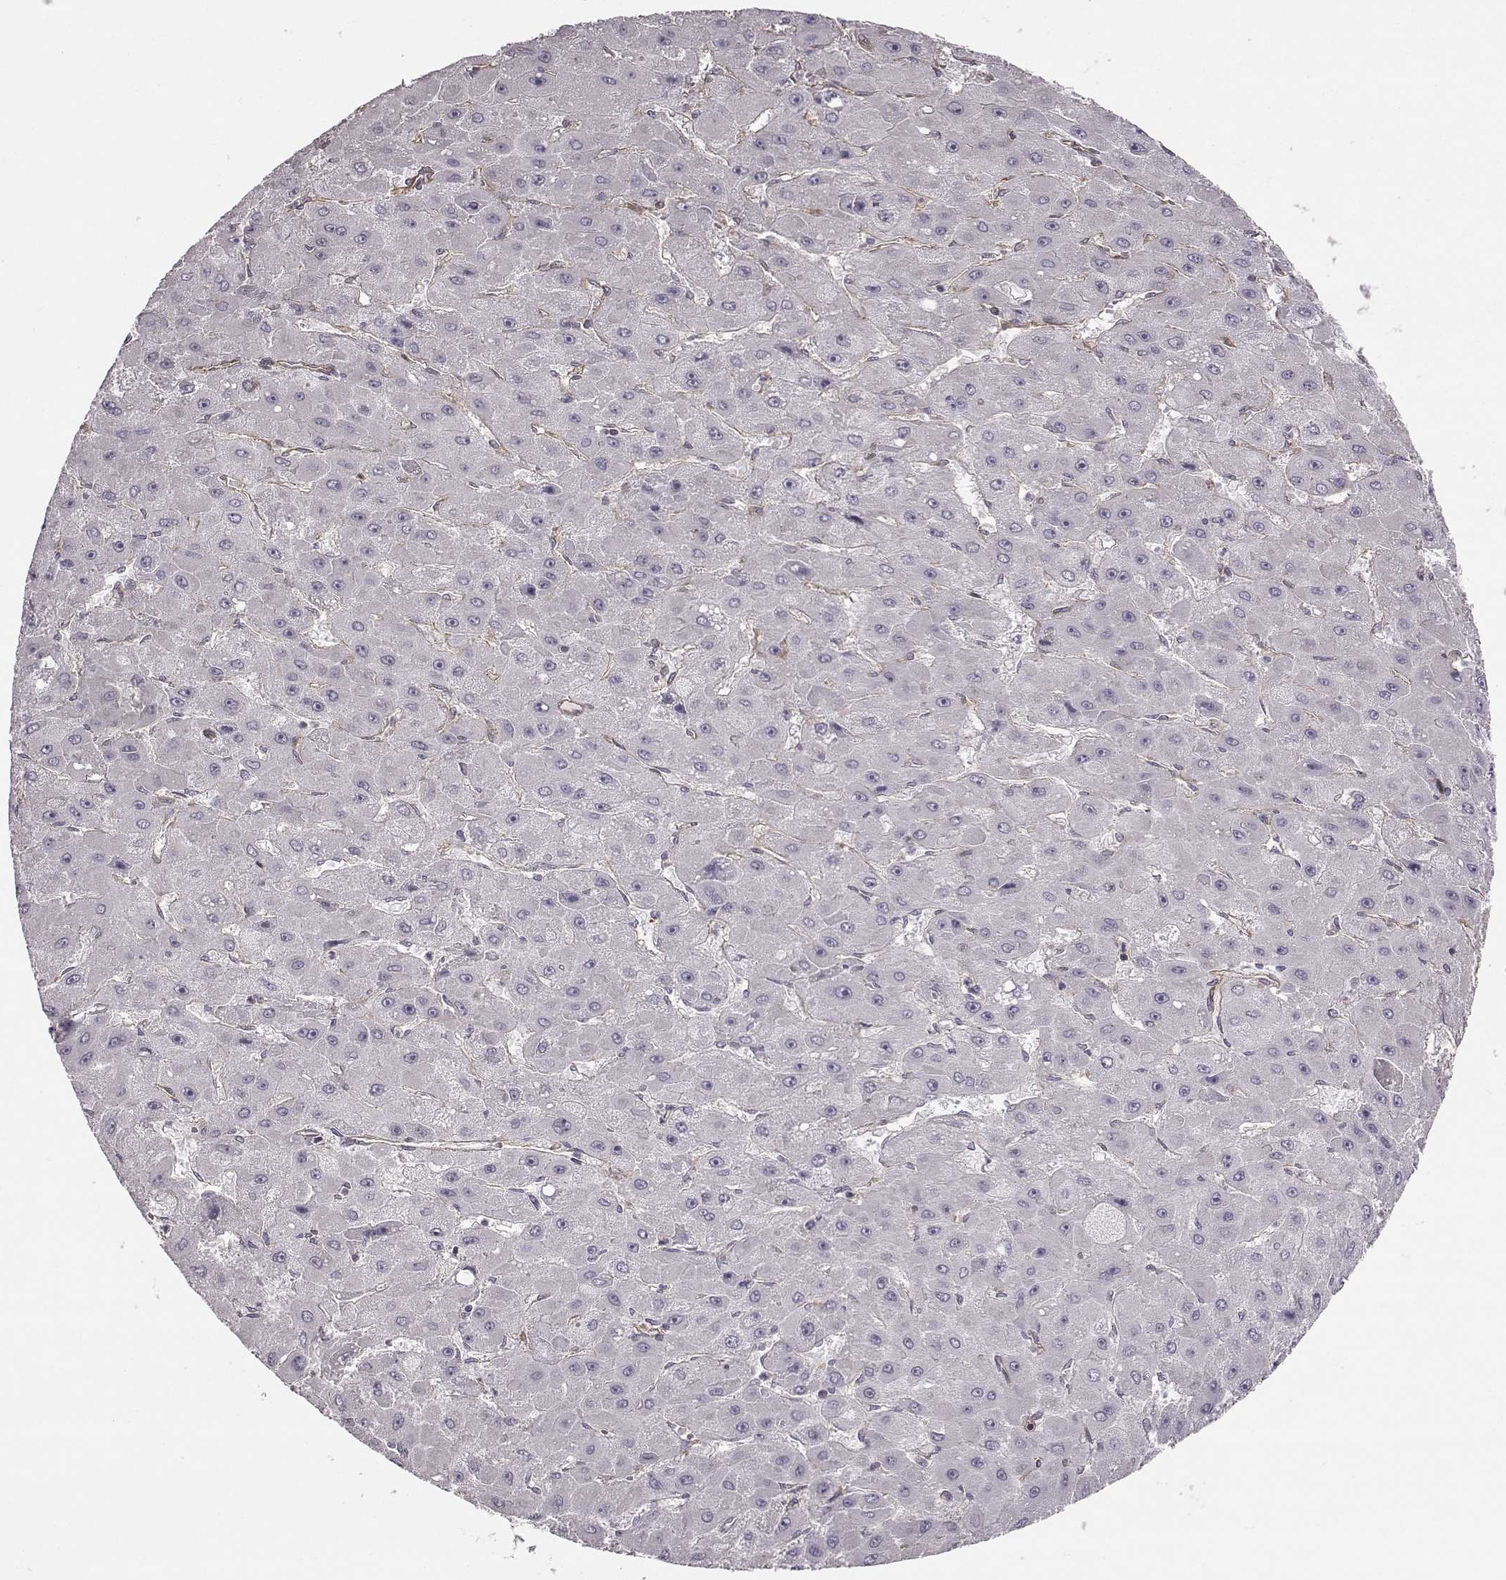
{"staining": {"intensity": "negative", "quantity": "none", "location": "none"}, "tissue": "liver cancer", "cell_type": "Tumor cells", "image_type": "cancer", "snomed": [{"axis": "morphology", "description": "Carcinoma, Hepatocellular, NOS"}, {"axis": "topography", "description": "Liver"}], "caption": "Image shows no protein expression in tumor cells of liver cancer tissue.", "gene": "RABGAP1", "patient": {"sex": "female", "age": 25}}